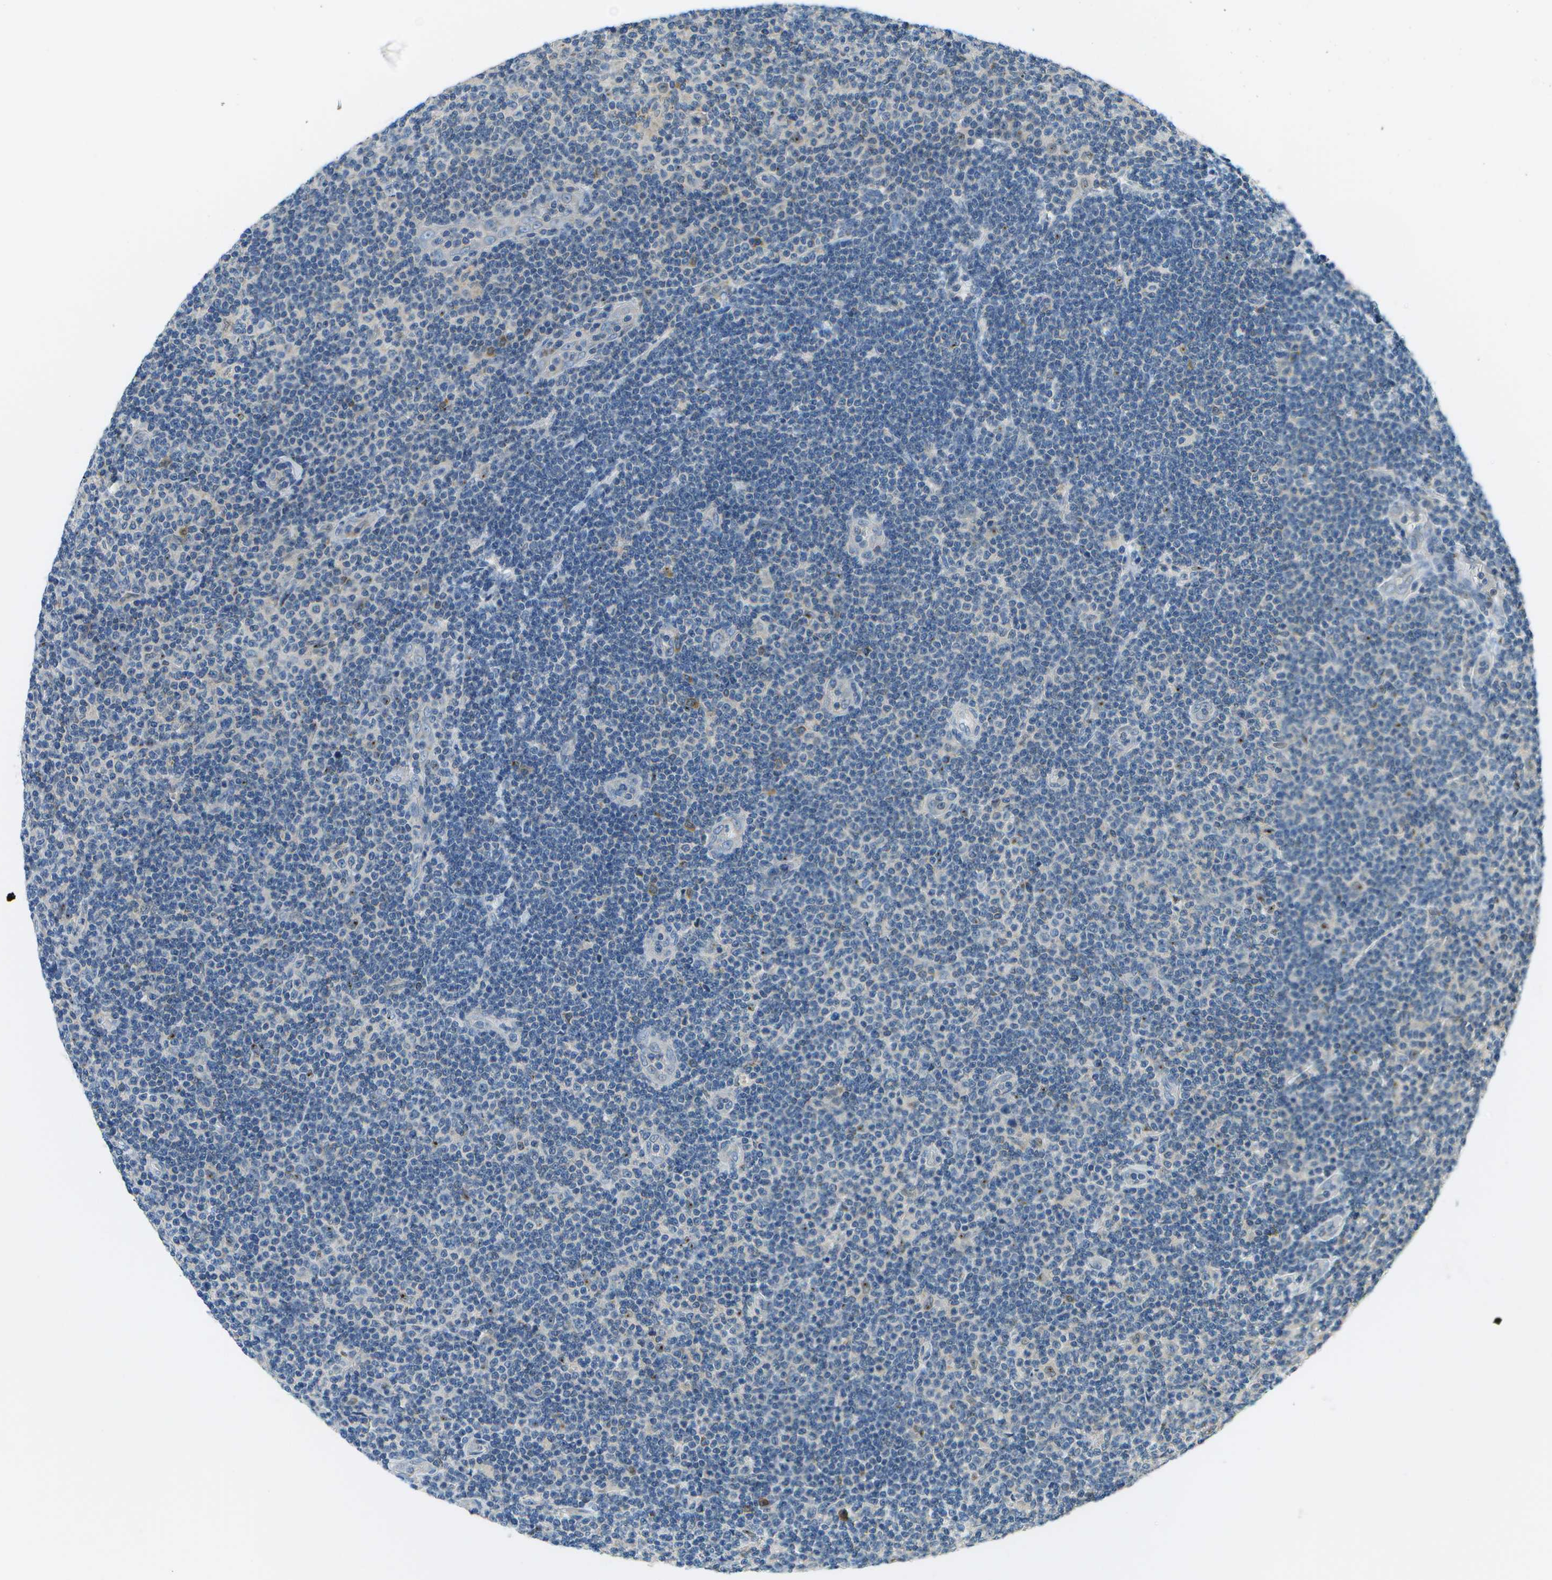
{"staining": {"intensity": "negative", "quantity": "none", "location": "none"}, "tissue": "lymphoma", "cell_type": "Tumor cells", "image_type": "cancer", "snomed": [{"axis": "morphology", "description": "Malignant lymphoma, non-Hodgkin's type, Low grade"}, {"axis": "topography", "description": "Lymph node"}], "caption": "Image shows no protein positivity in tumor cells of lymphoma tissue. Nuclei are stained in blue.", "gene": "PTGIS", "patient": {"sex": "male", "age": 83}}